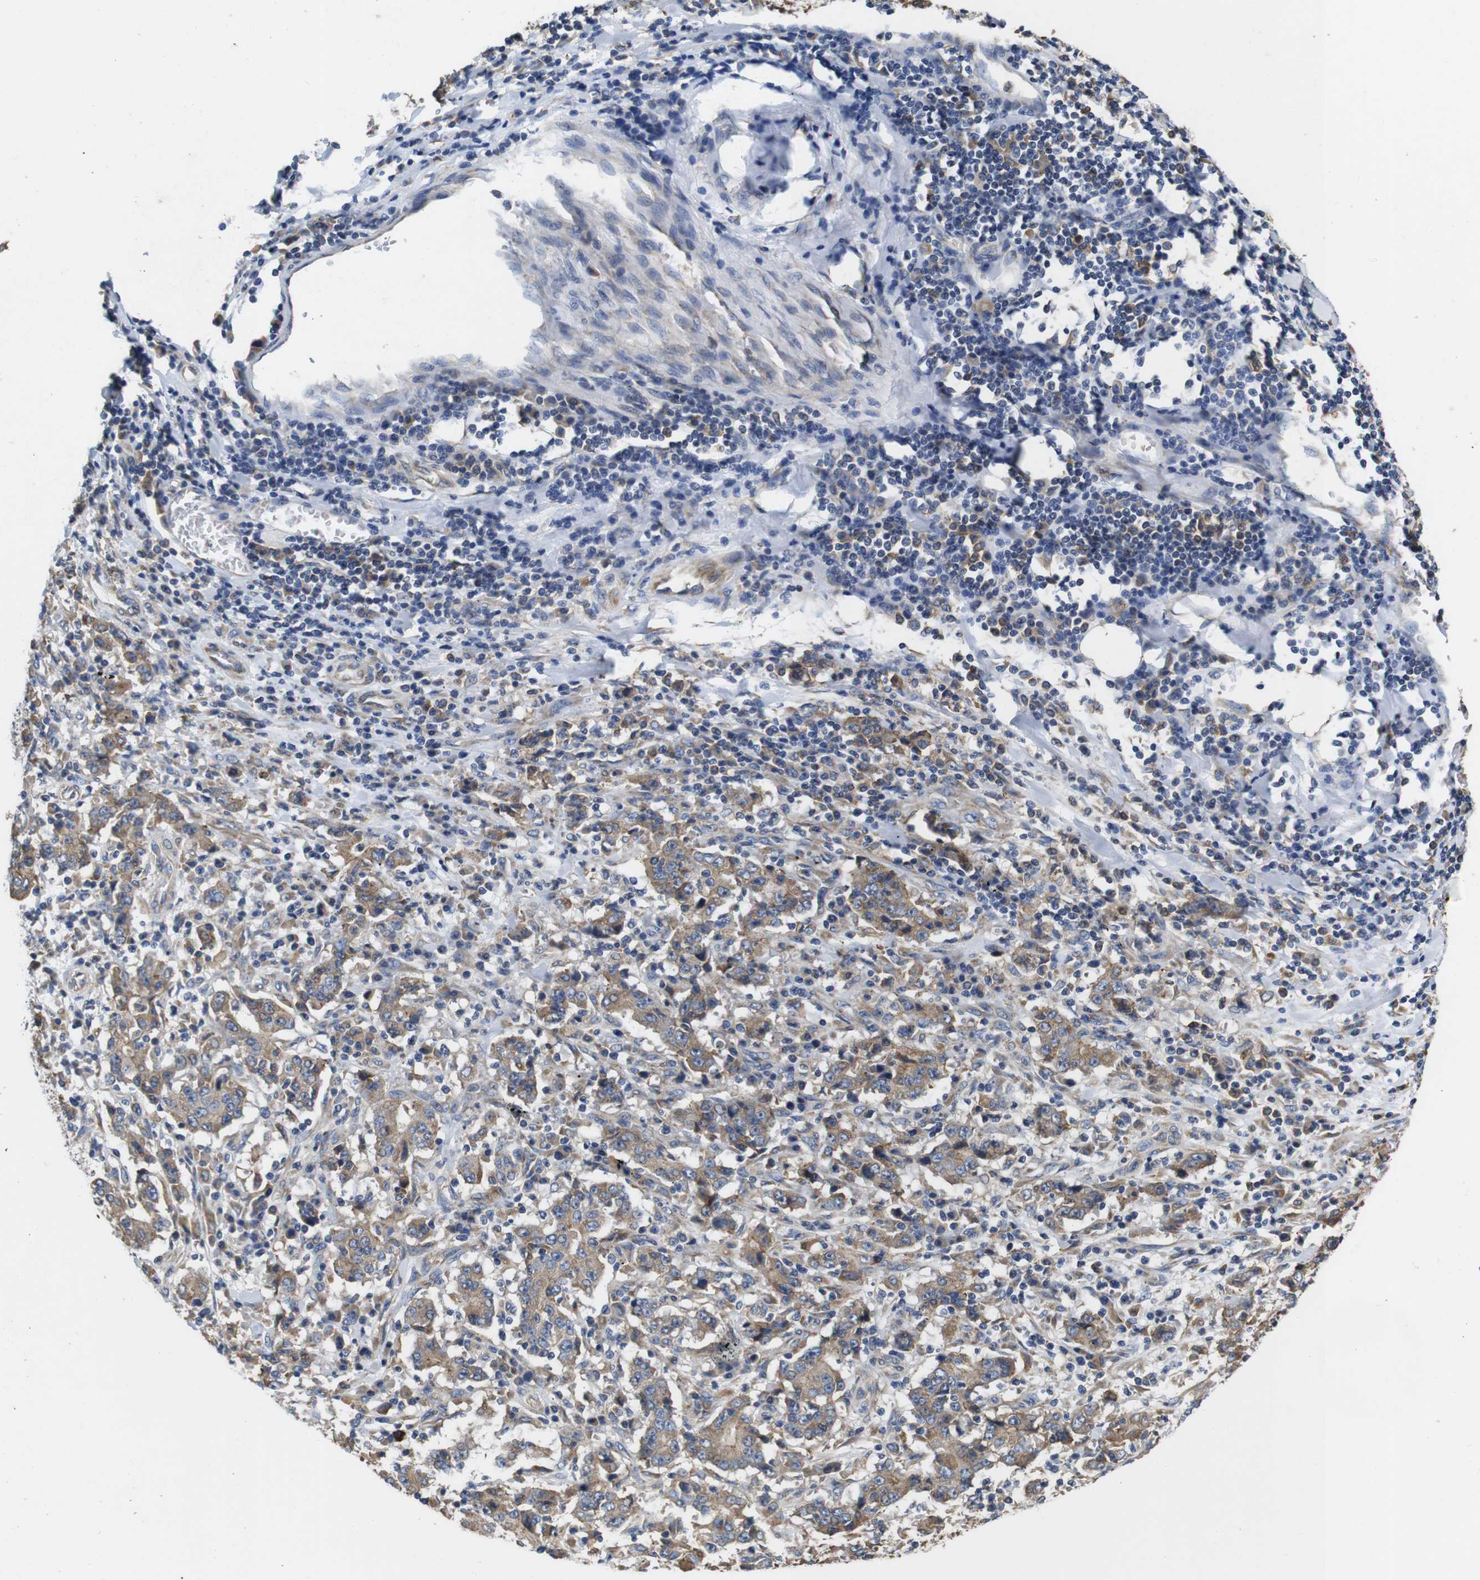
{"staining": {"intensity": "moderate", "quantity": ">75%", "location": "cytoplasmic/membranous"}, "tissue": "stomach cancer", "cell_type": "Tumor cells", "image_type": "cancer", "snomed": [{"axis": "morphology", "description": "Normal tissue, NOS"}, {"axis": "morphology", "description": "Adenocarcinoma, NOS"}, {"axis": "topography", "description": "Stomach, upper"}, {"axis": "topography", "description": "Stomach"}], "caption": "High-magnification brightfield microscopy of adenocarcinoma (stomach) stained with DAB (3,3'-diaminobenzidine) (brown) and counterstained with hematoxylin (blue). tumor cells exhibit moderate cytoplasmic/membranous expression is seen in approximately>75% of cells.", "gene": "MARCHF7", "patient": {"sex": "male", "age": 59}}